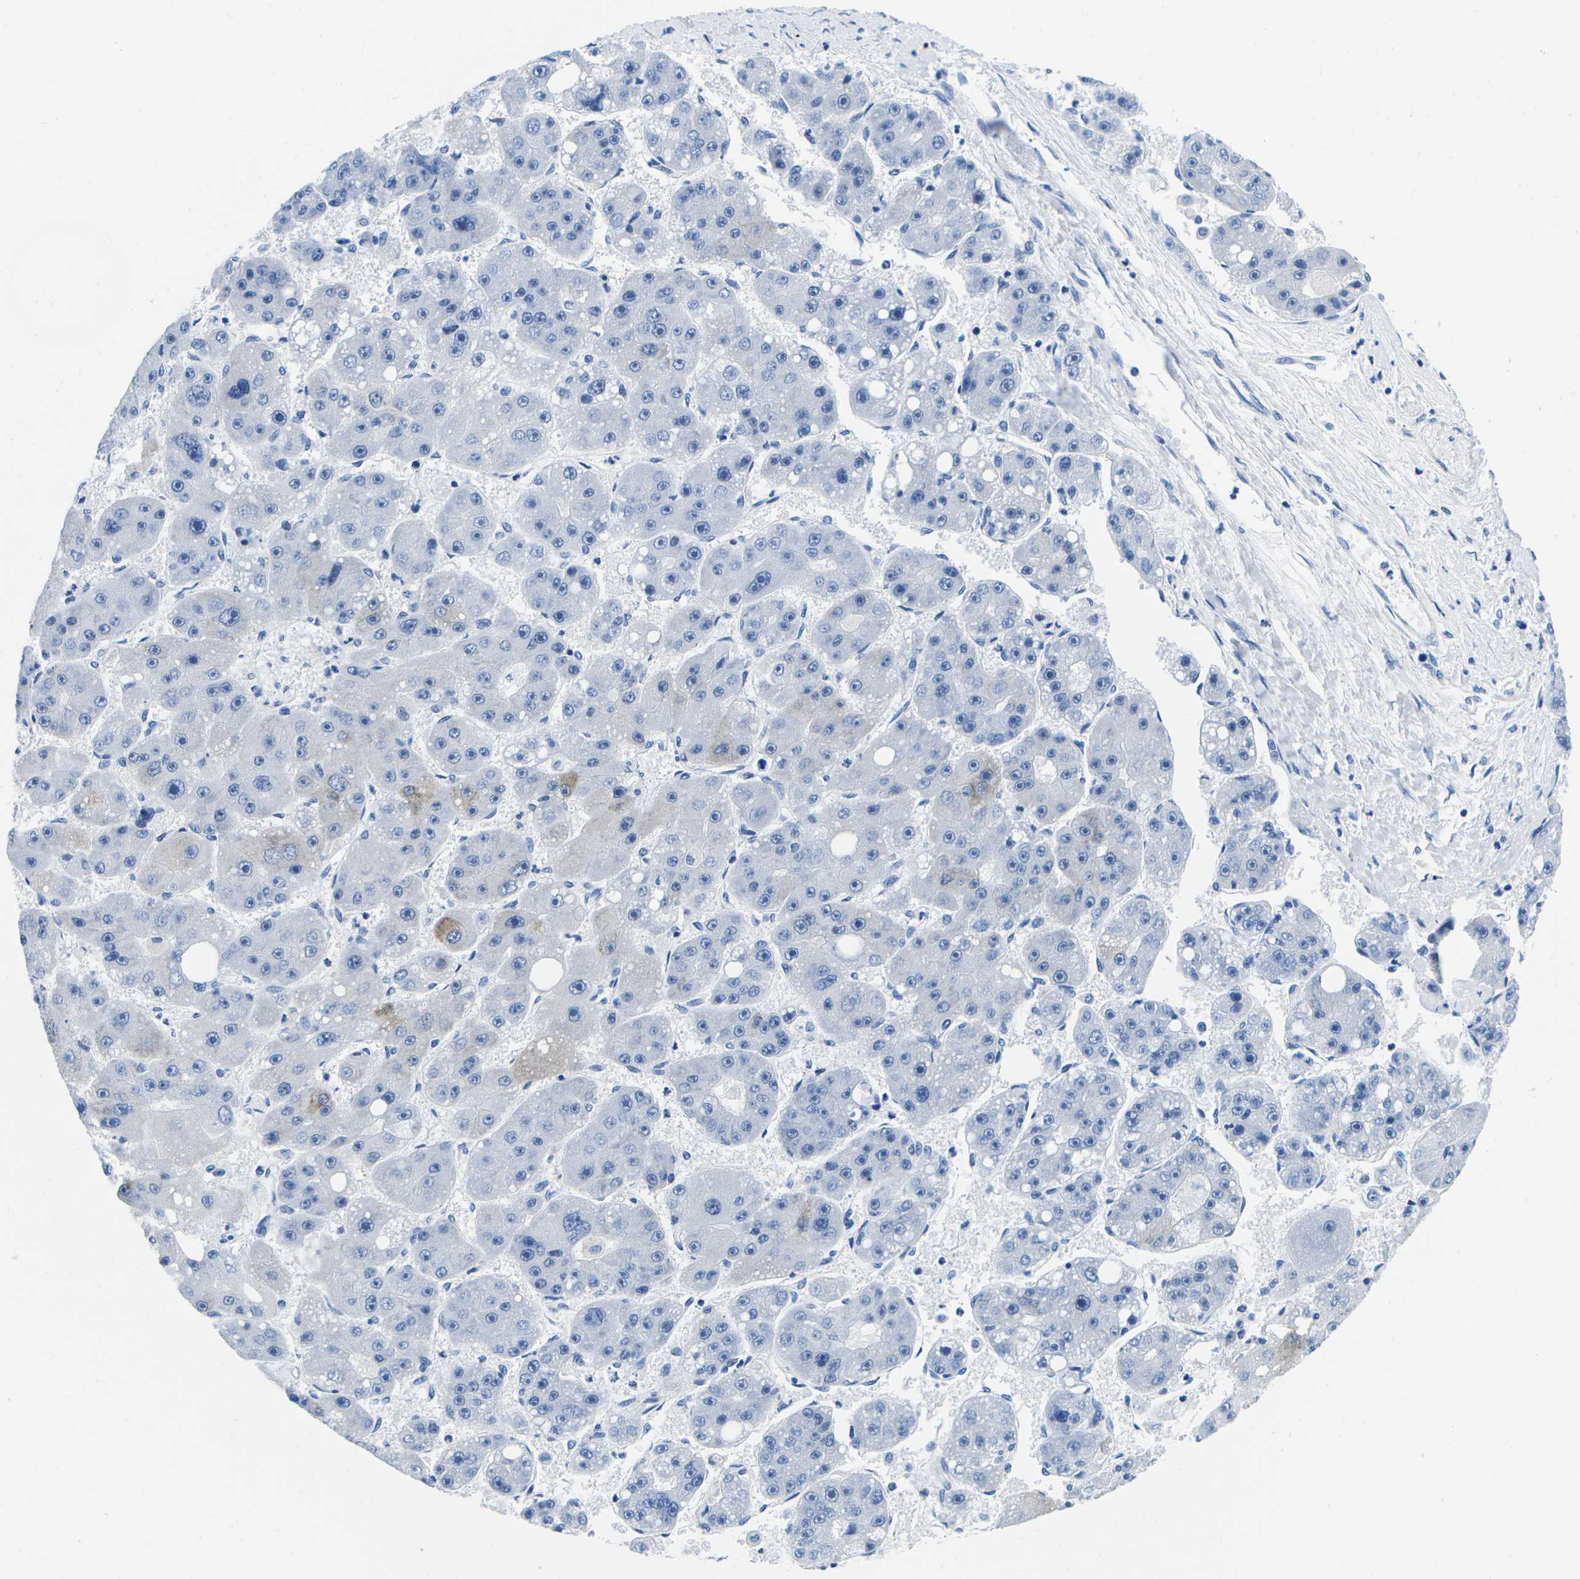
{"staining": {"intensity": "weak", "quantity": "<25%", "location": "cytoplasmic/membranous"}, "tissue": "liver cancer", "cell_type": "Tumor cells", "image_type": "cancer", "snomed": [{"axis": "morphology", "description": "Carcinoma, Hepatocellular, NOS"}, {"axis": "topography", "description": "Liver"}], "caption": "Liver cancer was stained to show a protein in brown. There is no significant expression in tumor cells.", "gene": "CYP1A2", "patient": {"sex": "female", "age": 61}}